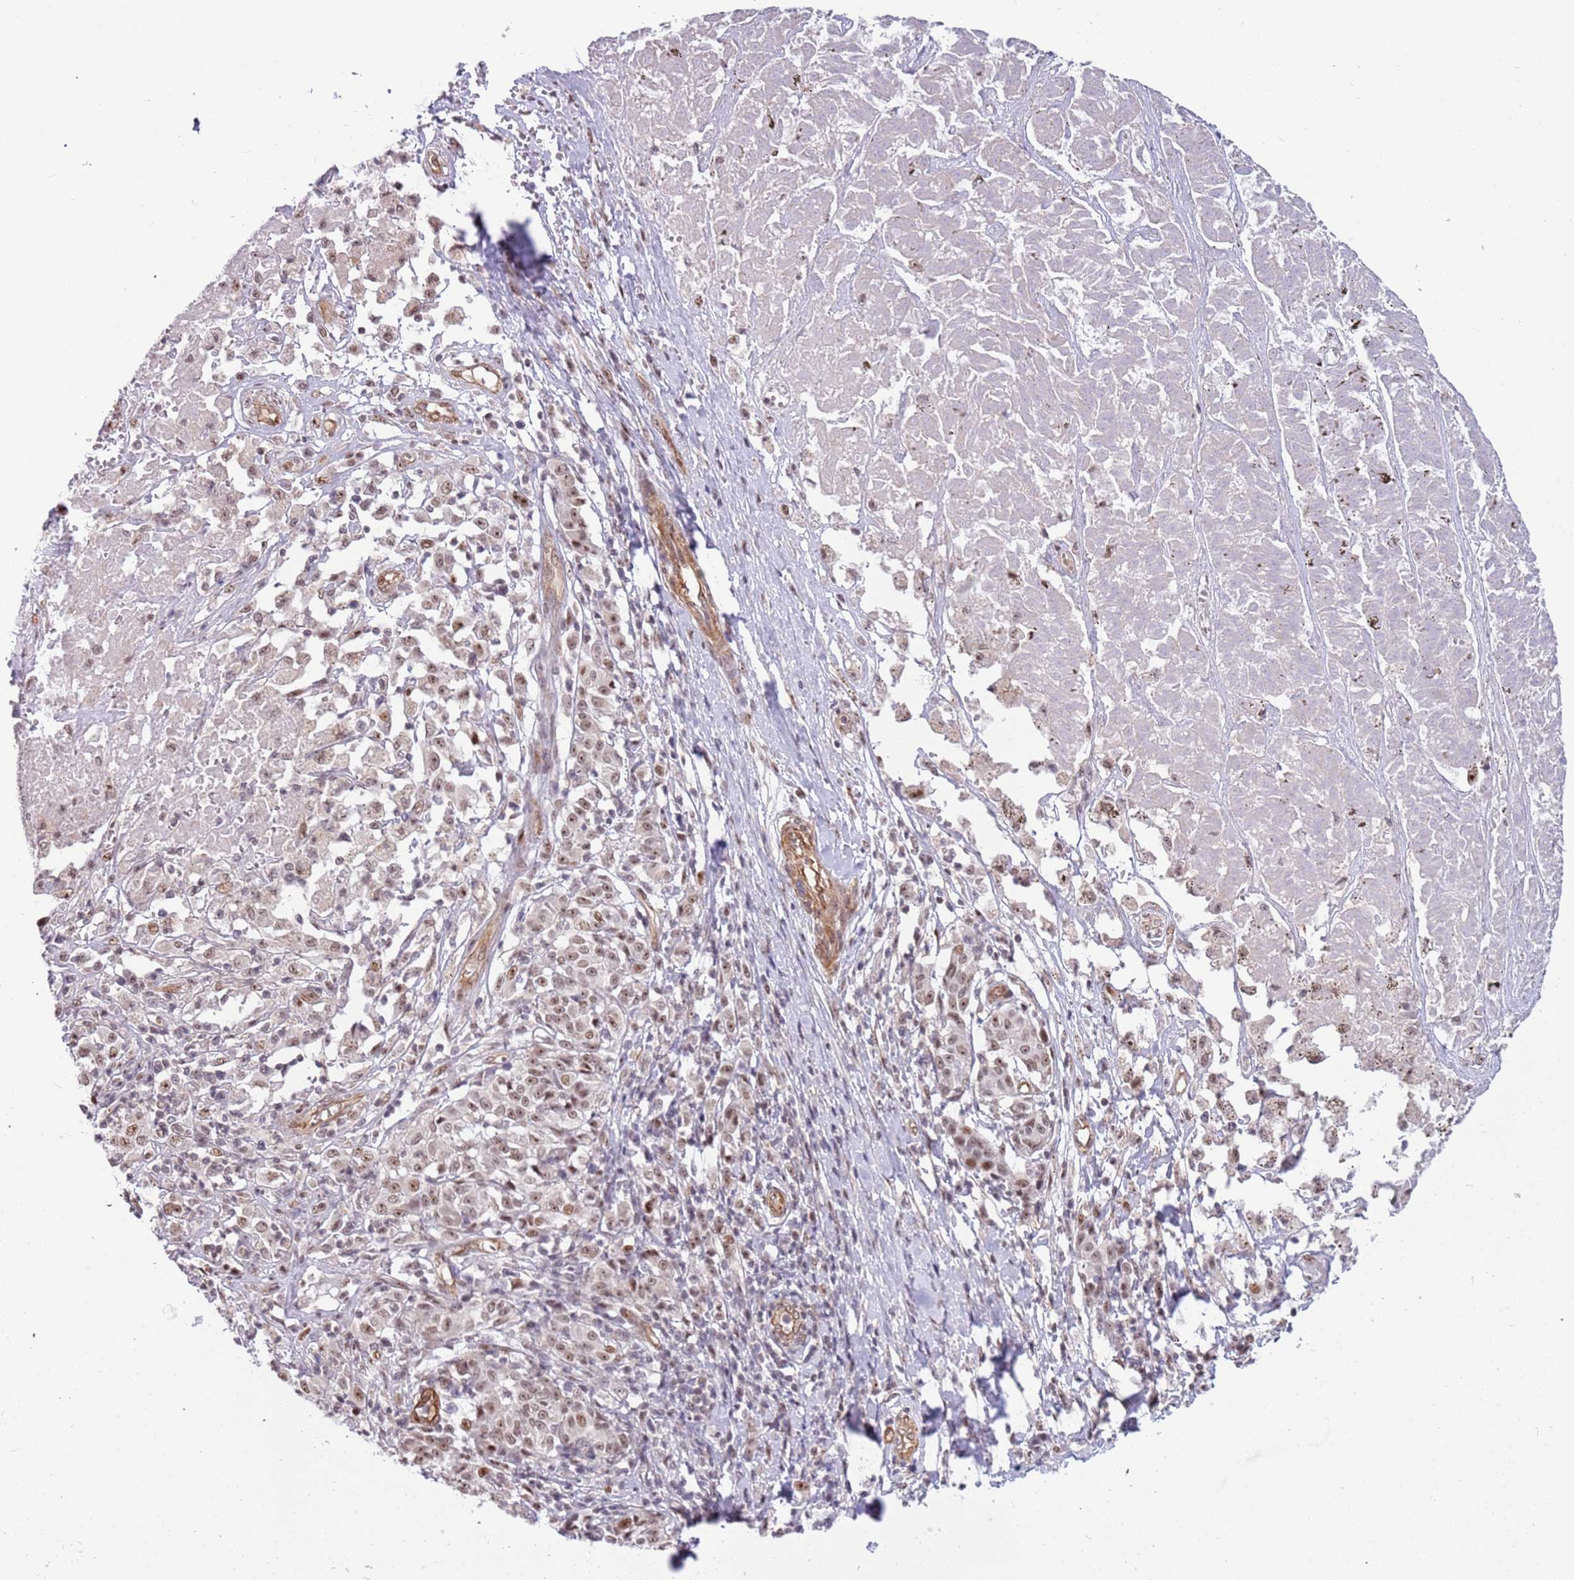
{"staining": {"intensity": "moderate", "quantity": ">75%", "location": "nuclear"}, "tissue": "melanoma", "cell_type": "Tumor cells", "image_type": "cancer", "snomed": [{"axis": "morphology", "description": "Malignant melanoma, NOS"}, {"axis": "topography", "description": "Skin"}], "caption": "A histopathology image of malignant melanoma stained for a protein demonstrates moderate nuclear brown staining in tumor cells.", "gene": "LRMDA", "patient": {"sex": "female", "age": 72}}